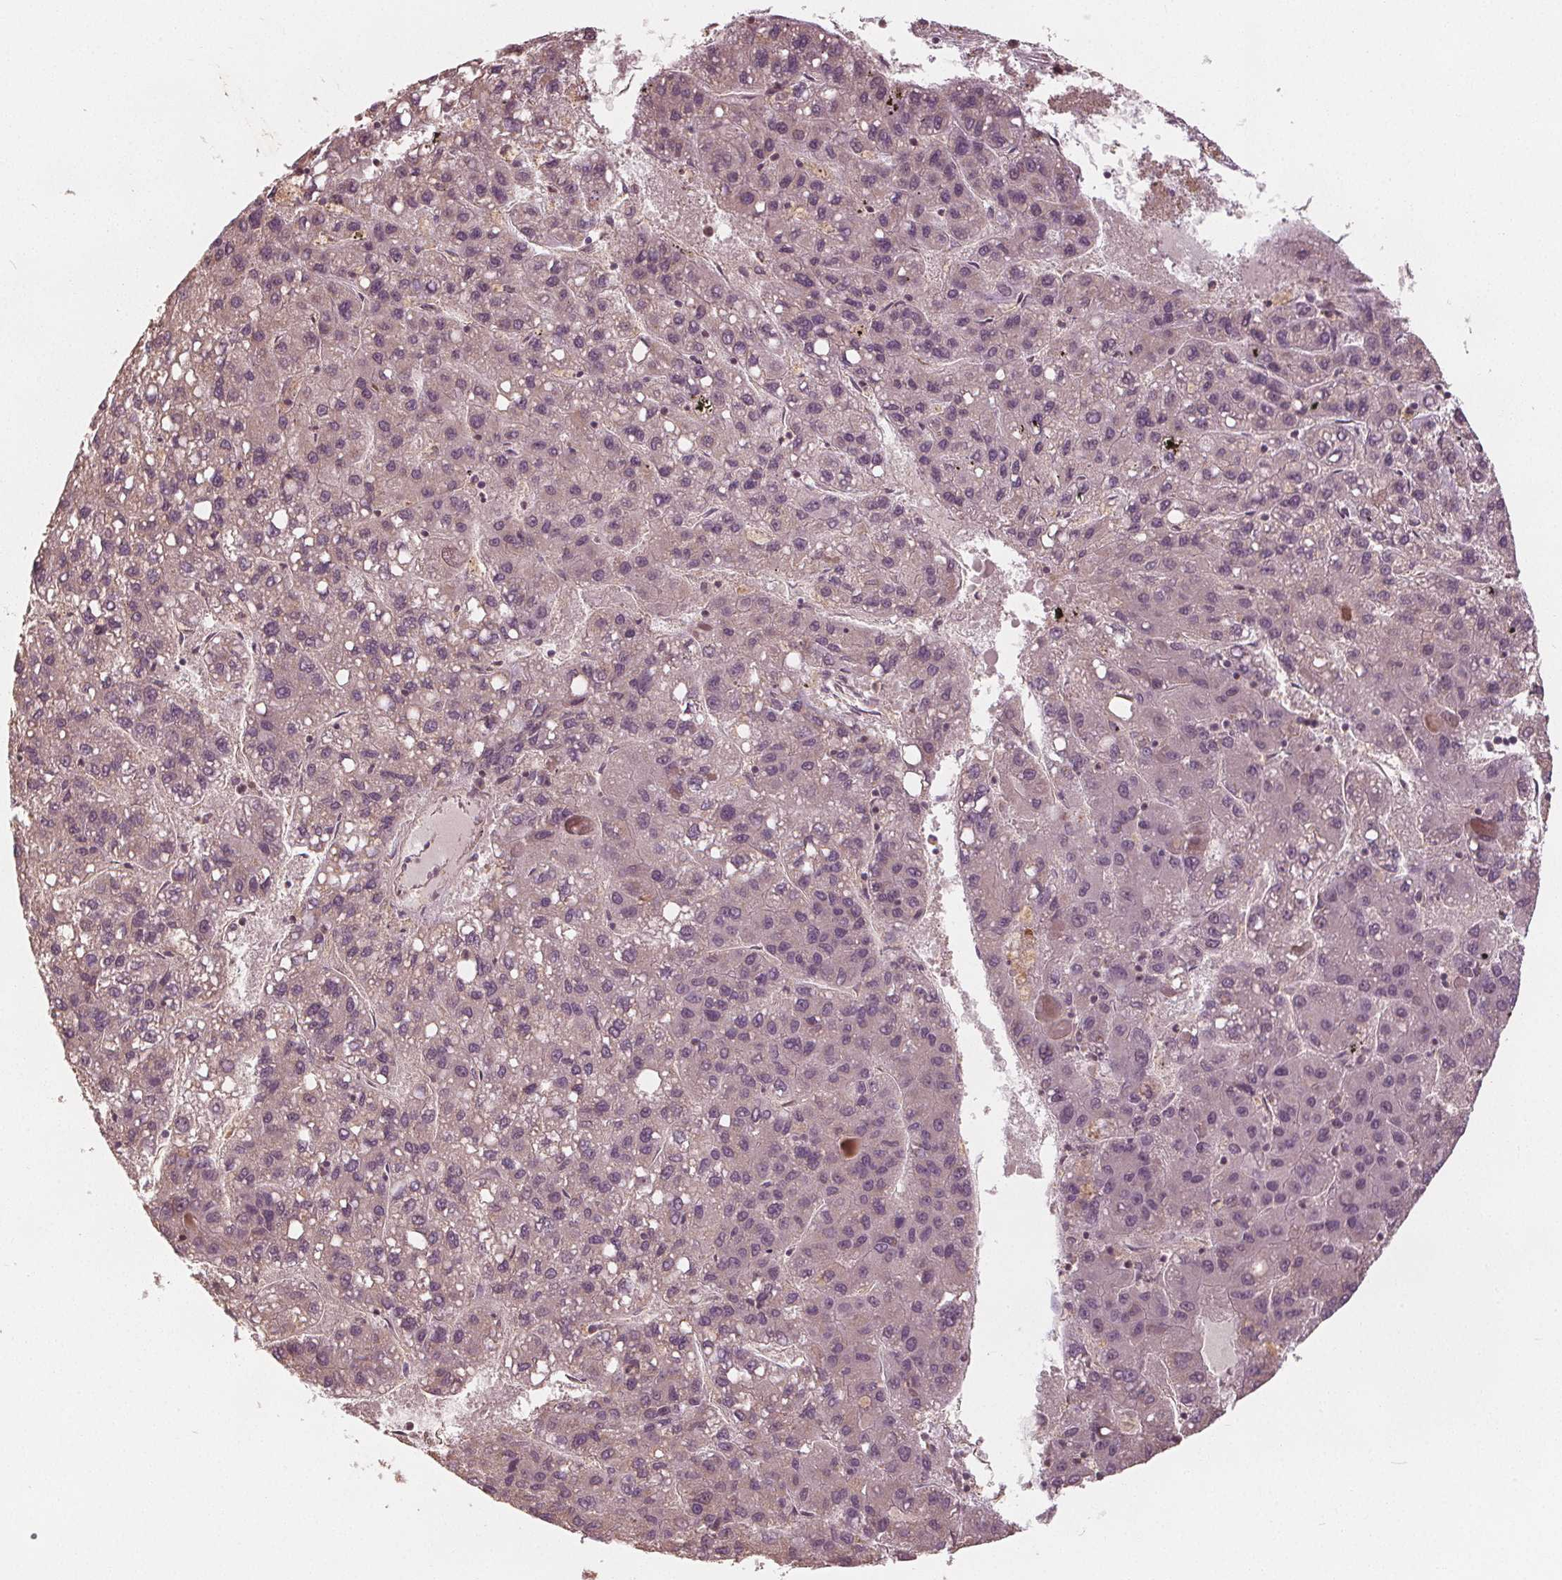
{"staining": {"intensity": "negative", "quantity": "none", "location": "none"}, "tissue": "liver cancer", "cell_type": "Tumor cells", "image_type": "cancer", "snomed": [{"axis": "morphology", "description": "Carcinoma, Hepatocellular, NOS"}, {"axis": "topography", "description": "Liver"}], "caption": "This photomicrograph is of liver hepatocellular carcinoma stained with IHC to label a protein in brown with the nuclei are counter-stained blue. There is no positivity in tumor cells. (Brightfield microscopy of DAB (3,3'-diaminobenzidine) IHC at high magnification).", "gene": "GNB2", "patient": {"sex": "female", "age": 82}}